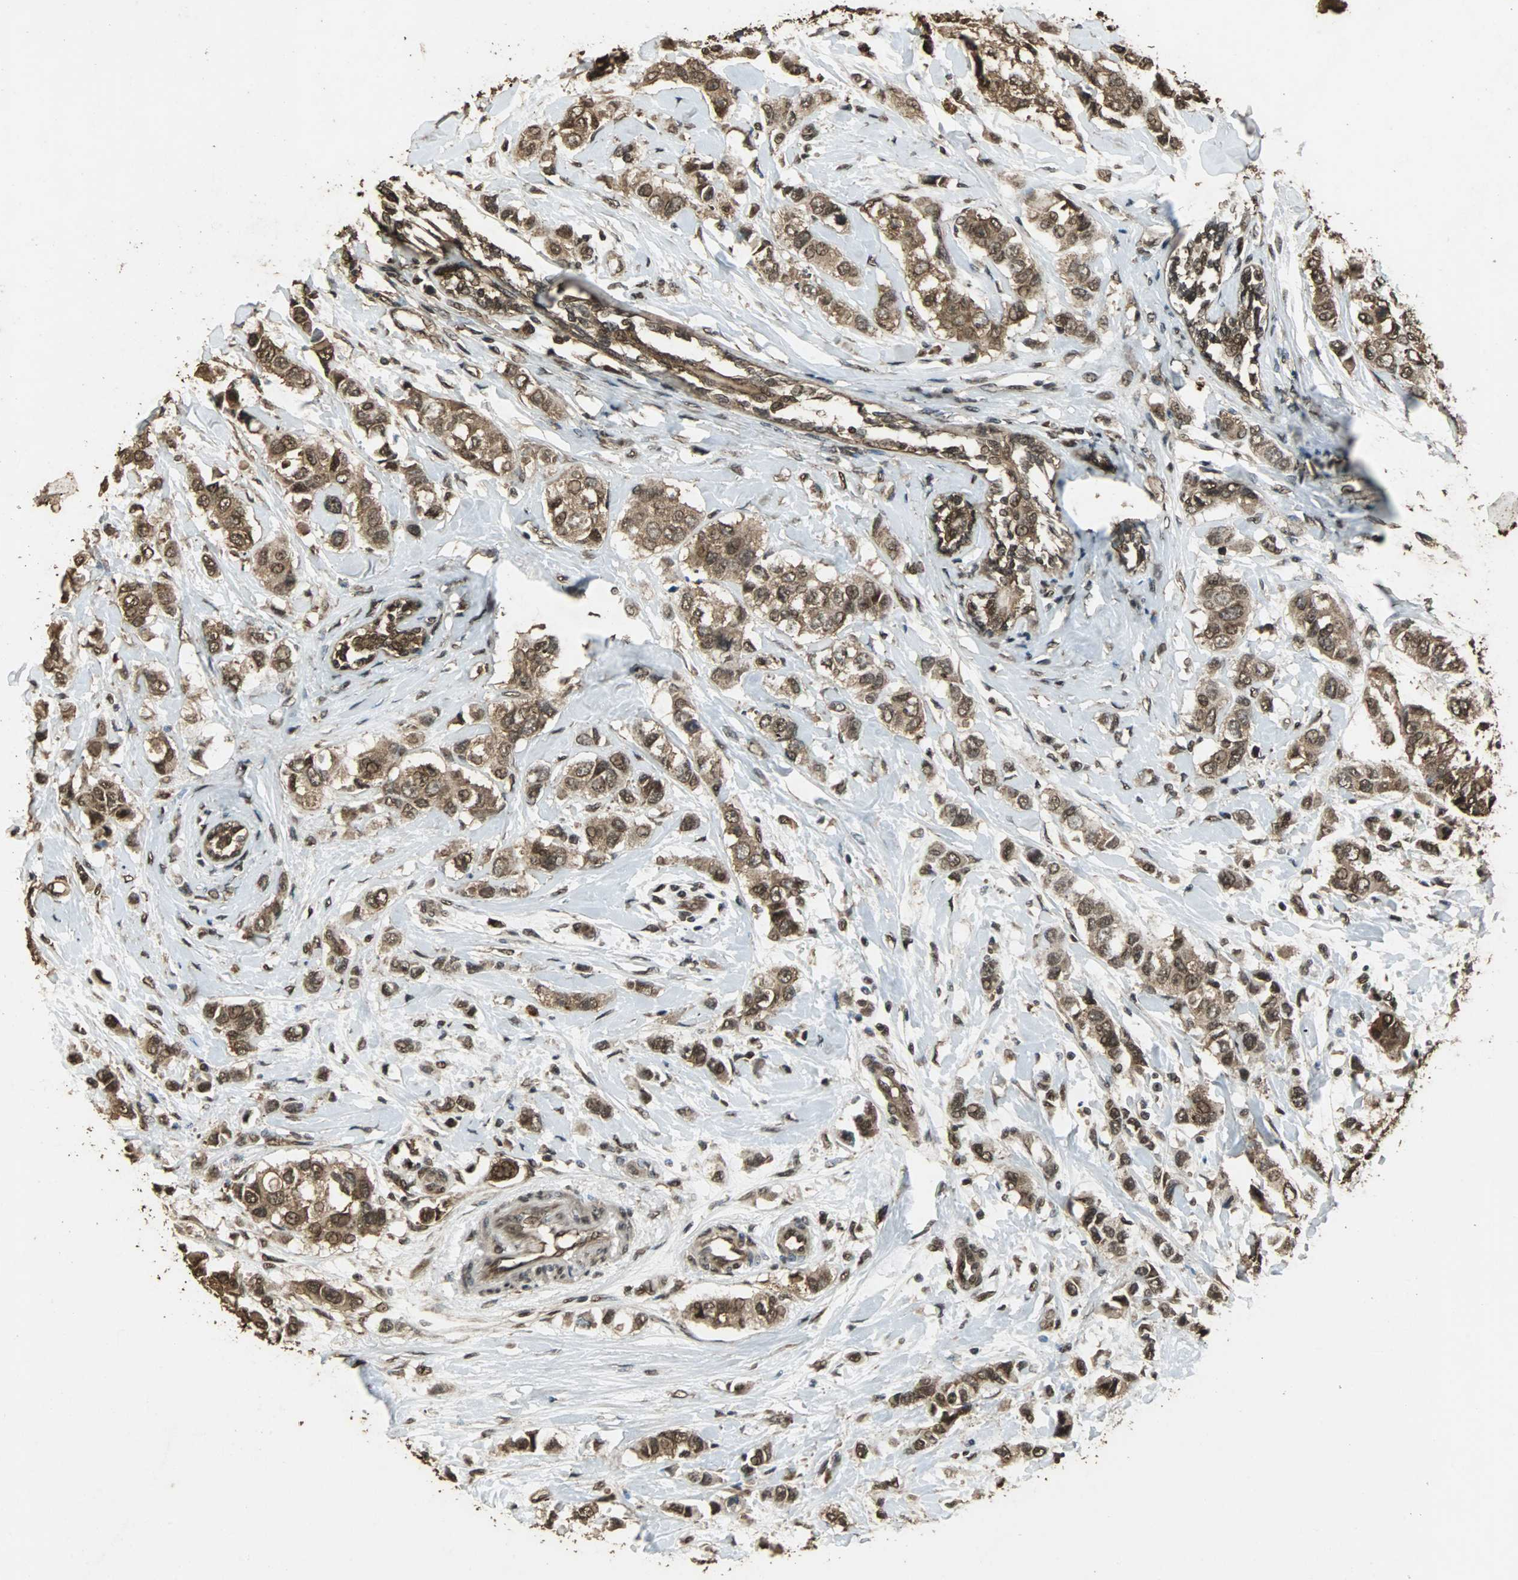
{"staining": {"intensity": "strong", "quantity": ">75%", "location": "cytoplasmic/membranous,nuclear"}, "tissue": "breast cancer", "cell_type": "Tumor cells", "image_type": "cancer", "snomed": [{"axis": "morphology", "description": "Duct carcinoma"}, {"axis": "topography", "description": "Breast"}], "caption": "Immunohistochemical staining of human breast infiltrating ductal carcinoma reveals strong cytoplasmic/membranous and nuclear protein staining in about >75% of tumor cells. (DAB = brown stain, brightfield microscopy at high magnification).", "gene": "ZNF18", "patient": {"sex": "female", "age": 50}}